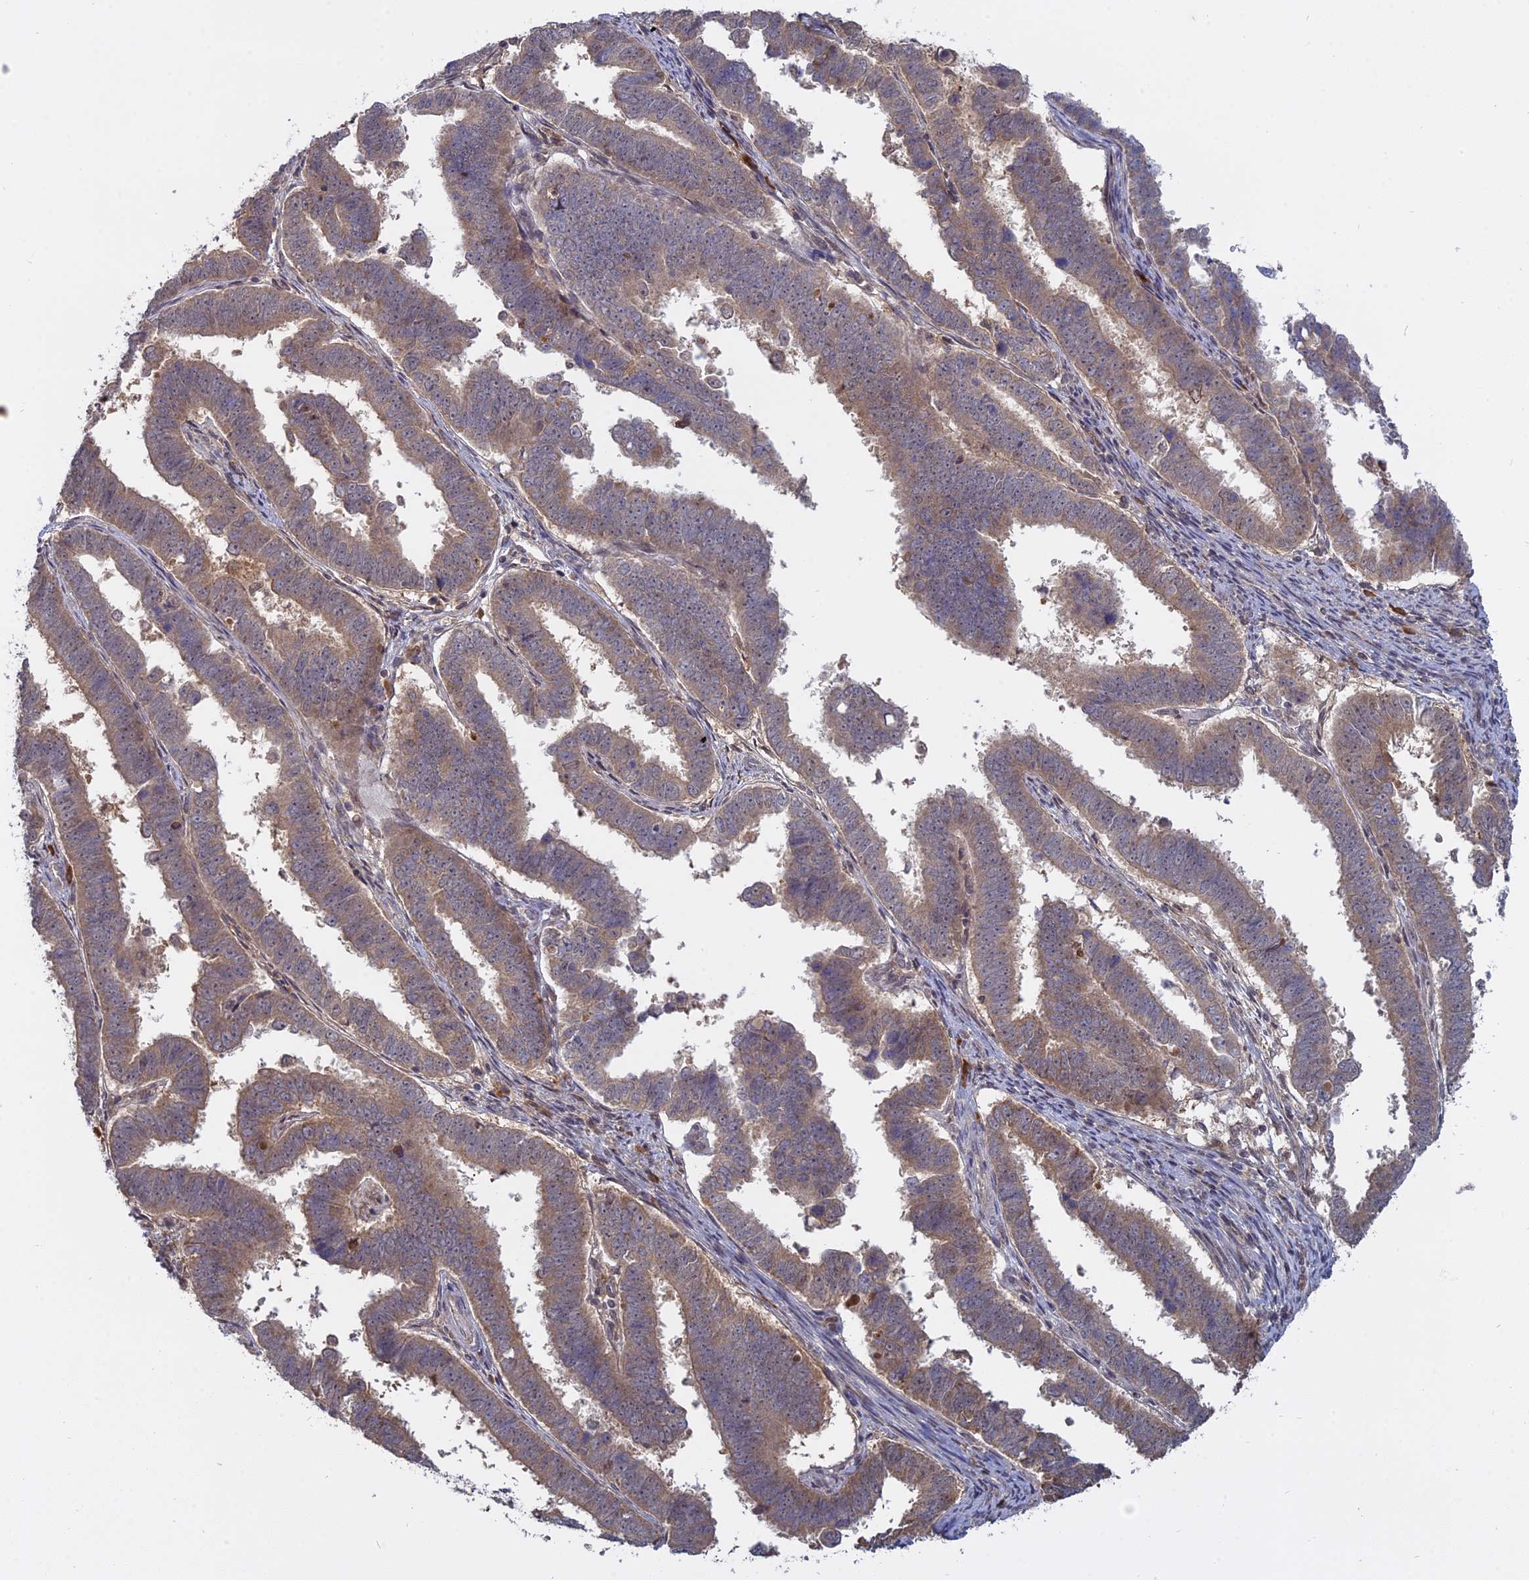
{"staining": {"intensity": "weak", "quantity": ">75%", "location": "cytoplasmic/membranous"}, "tissue": "endometrial cancer", "cell_type": "Tumor cells", "image_type": "cancer", "snomed": [{"axis": "morphology", "description": "Adenocarcinoma, NOS"}, {"axis": "topography", "description": "Endometrium"}], "caption": "There is low levels of weak cytoplasmic/membranous expression in tumor cells of adenocarcinoma (endometrial), as demonstrated by immunohistochemical staining (brown color).", "gene": "TMEM208", "patient": {"sex": "female", "age": 75}}